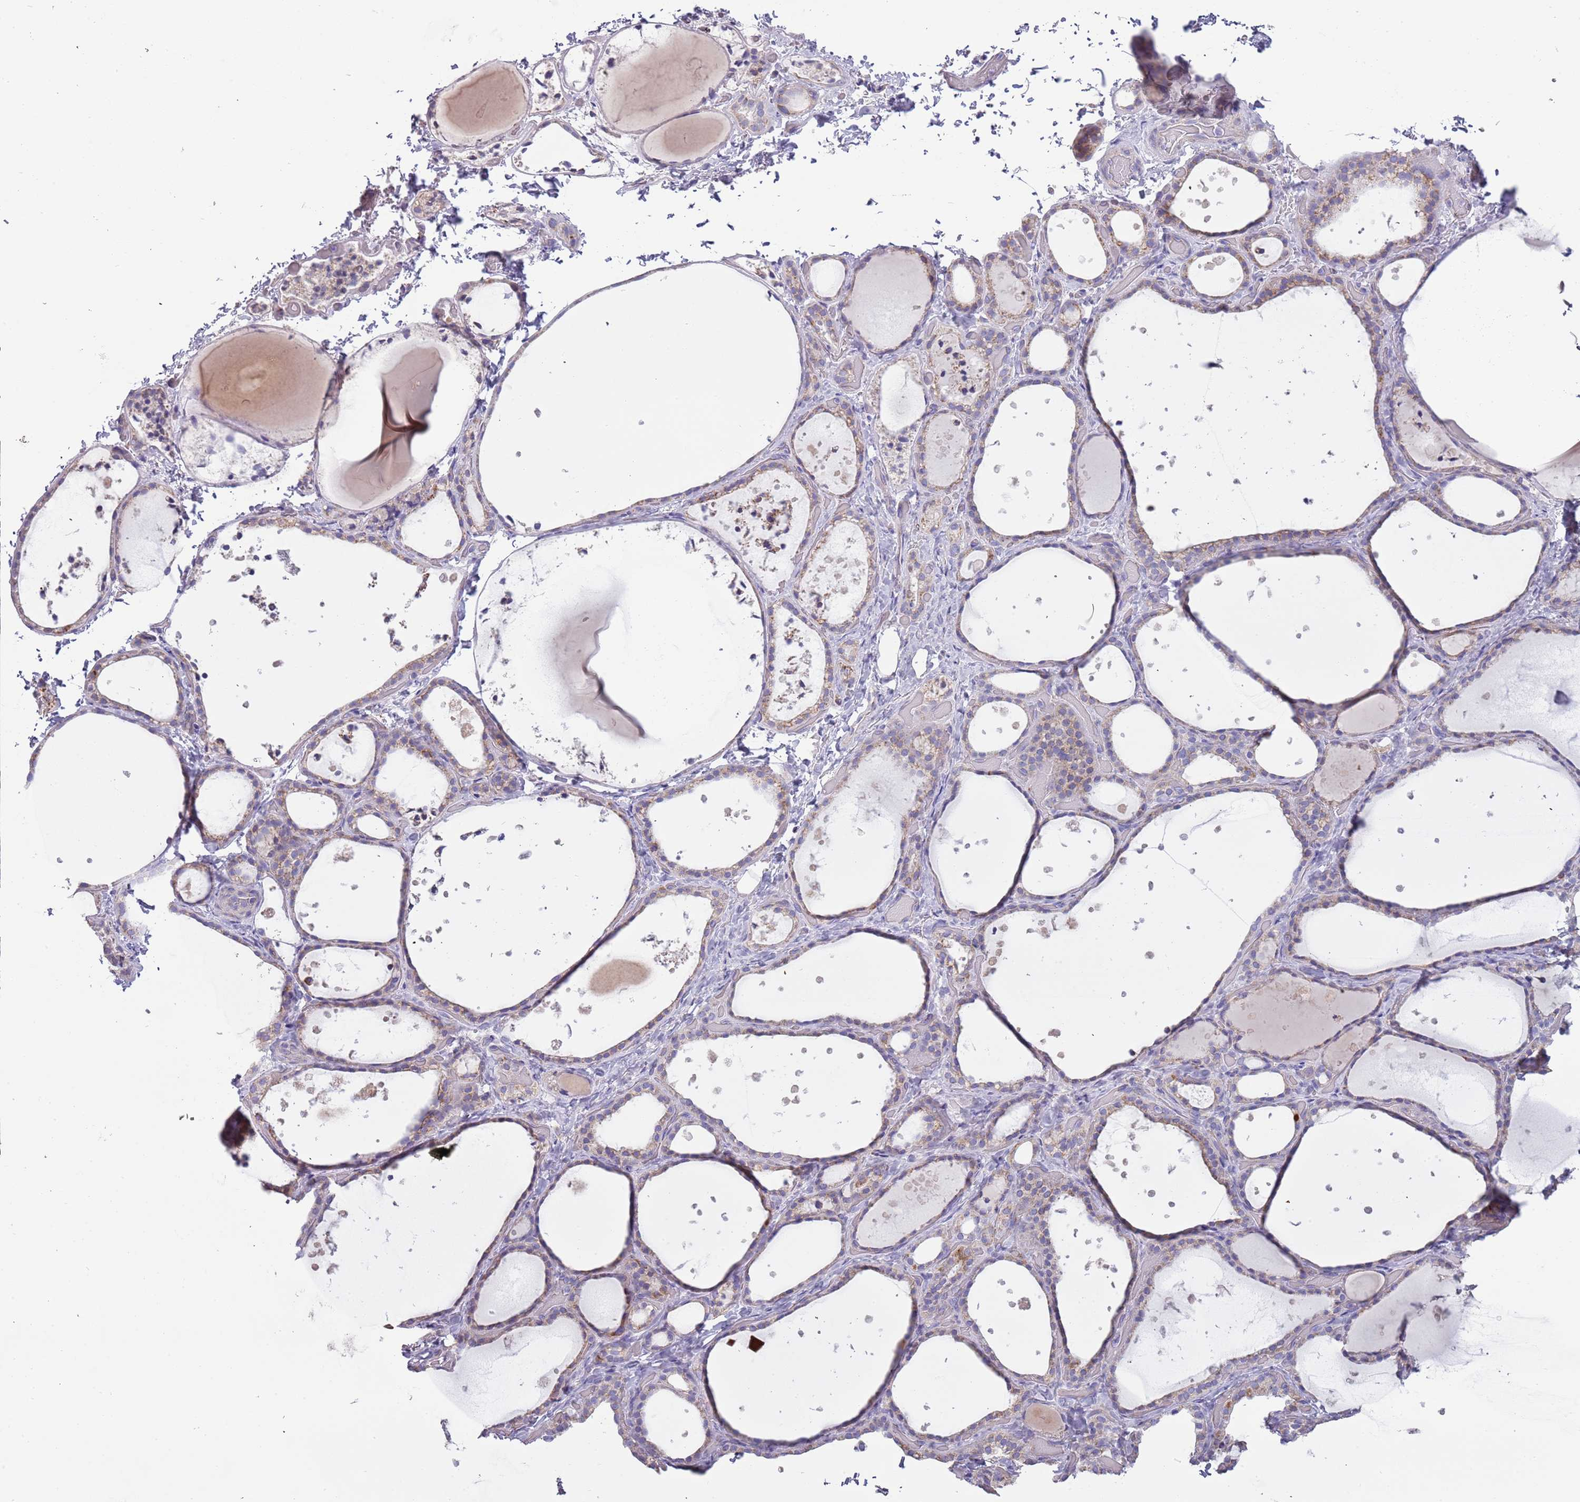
{"staining": {"intensity": "weak", "quantity": "25%-75%", "location": "cytoplasmic/membranous"}, "tissue": "thyroid gland", "cell_type": "Glandular cells", "image_type": "normal", "snomed": [{"axis": "morphology", "description": "Normal tissue, NOS"}, {"axis": "topography", "description": "Thyroid gland"}], "caption": "Immunohistochemical staining of unremarkable thyroid gland exhibits weak cytoplasmic/membranous protein positivity in about 25%-75% of glandular cells. The staining is performed using DAB brown chromogen to label protein expression. The nuclei are counter-stained blue using hematoxylin.", "gene": "RNF222", "patient": {"sex": "female", "age": 44}}